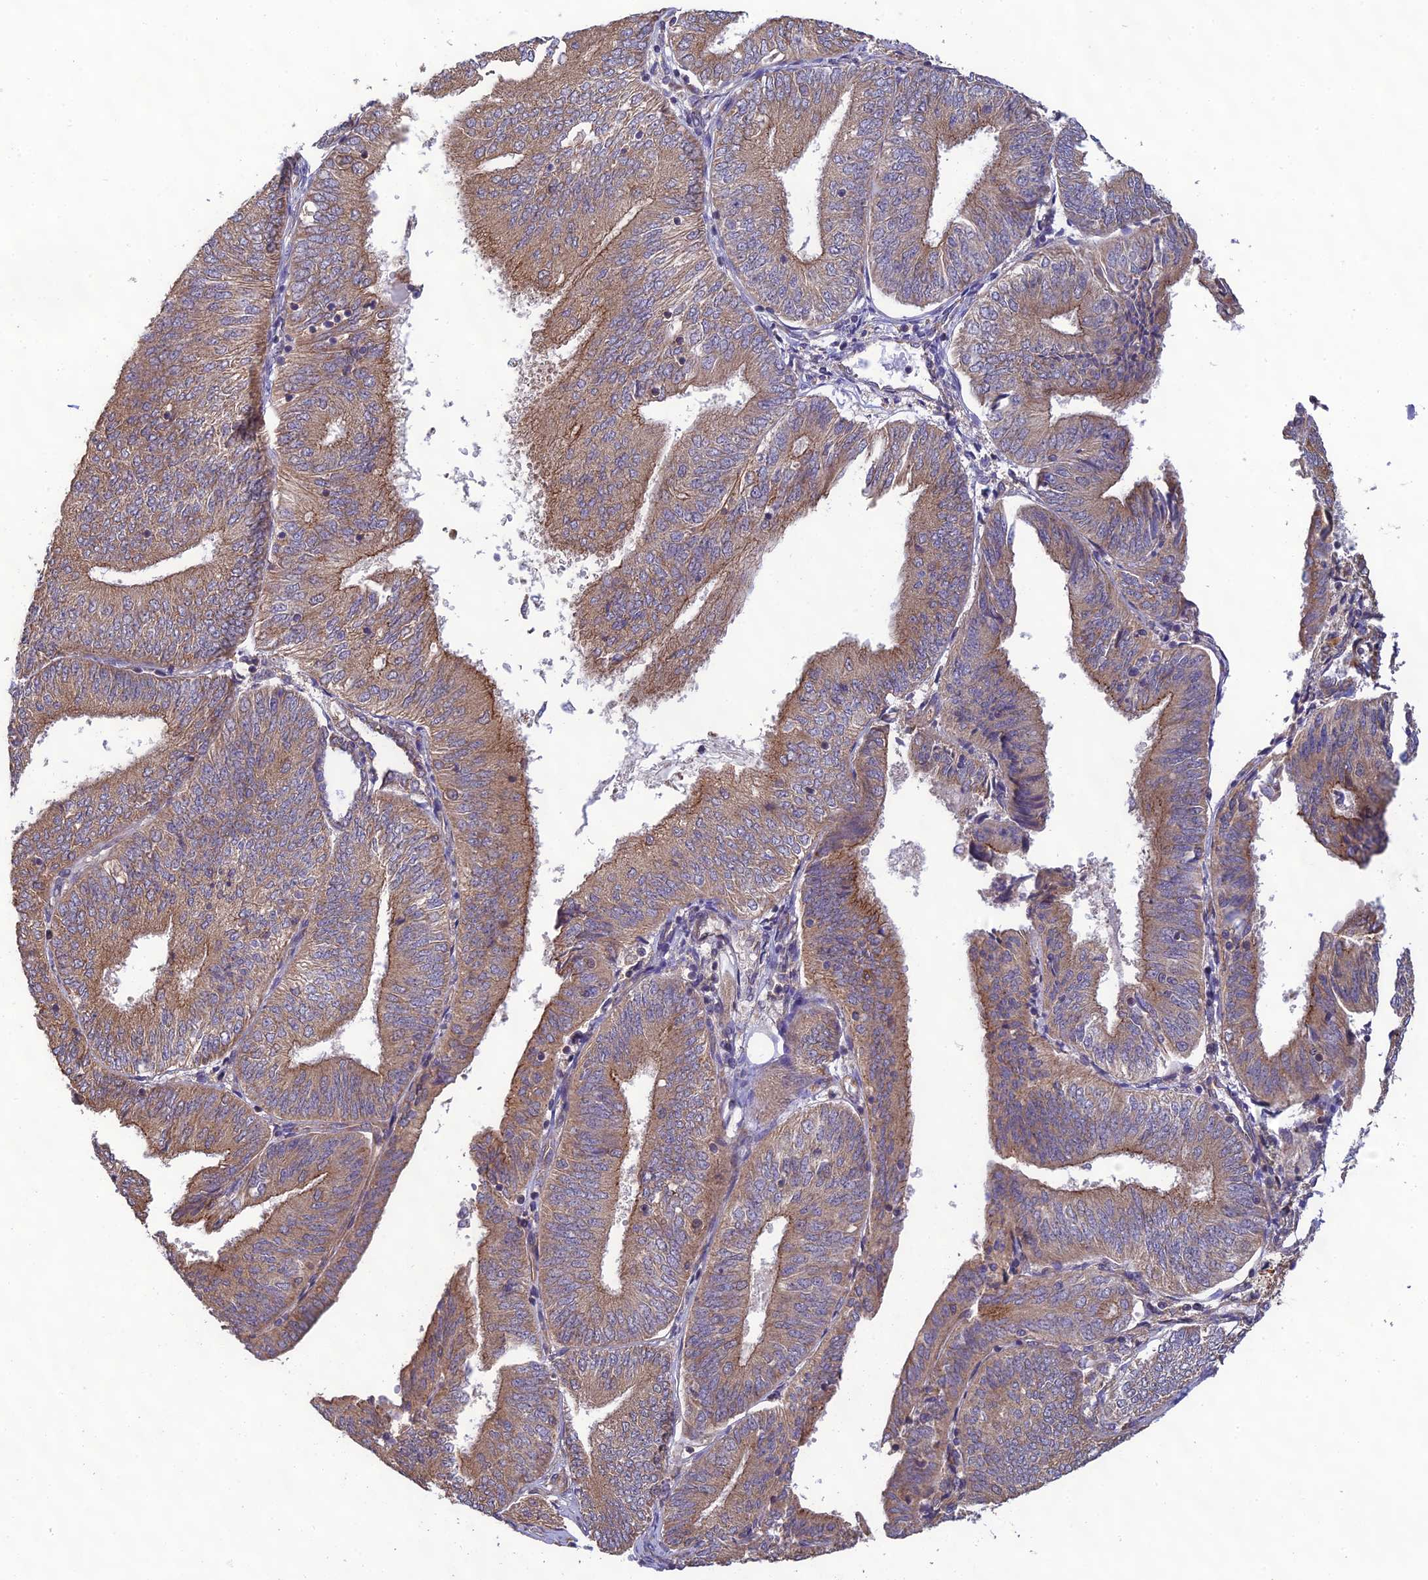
{"staining": {"intensity": "moderate", "quantity": ">75%", "location": "cytoplasmic/membranous"}, "tissue": "endometrial cancer", "cell_type": "Tumor cells", "image_type": "cancer", "snomed": [{"axis": "morphology", "description": "Adenocarcinoma, NOS"}, {"axis": "topography", "description": "Endometrium"}], "caption": "Immunohistochemistry (IHC) (DAB (3,3'-diaminobenzidine)) staining of adenocarcinoma (endometrial) exhibits moderate cytoplasmic/membranous protein positivity in approximately >75% of tumor cells.", "gene": "MRNIP", "patient": {"sex": "female", "age": 58}}